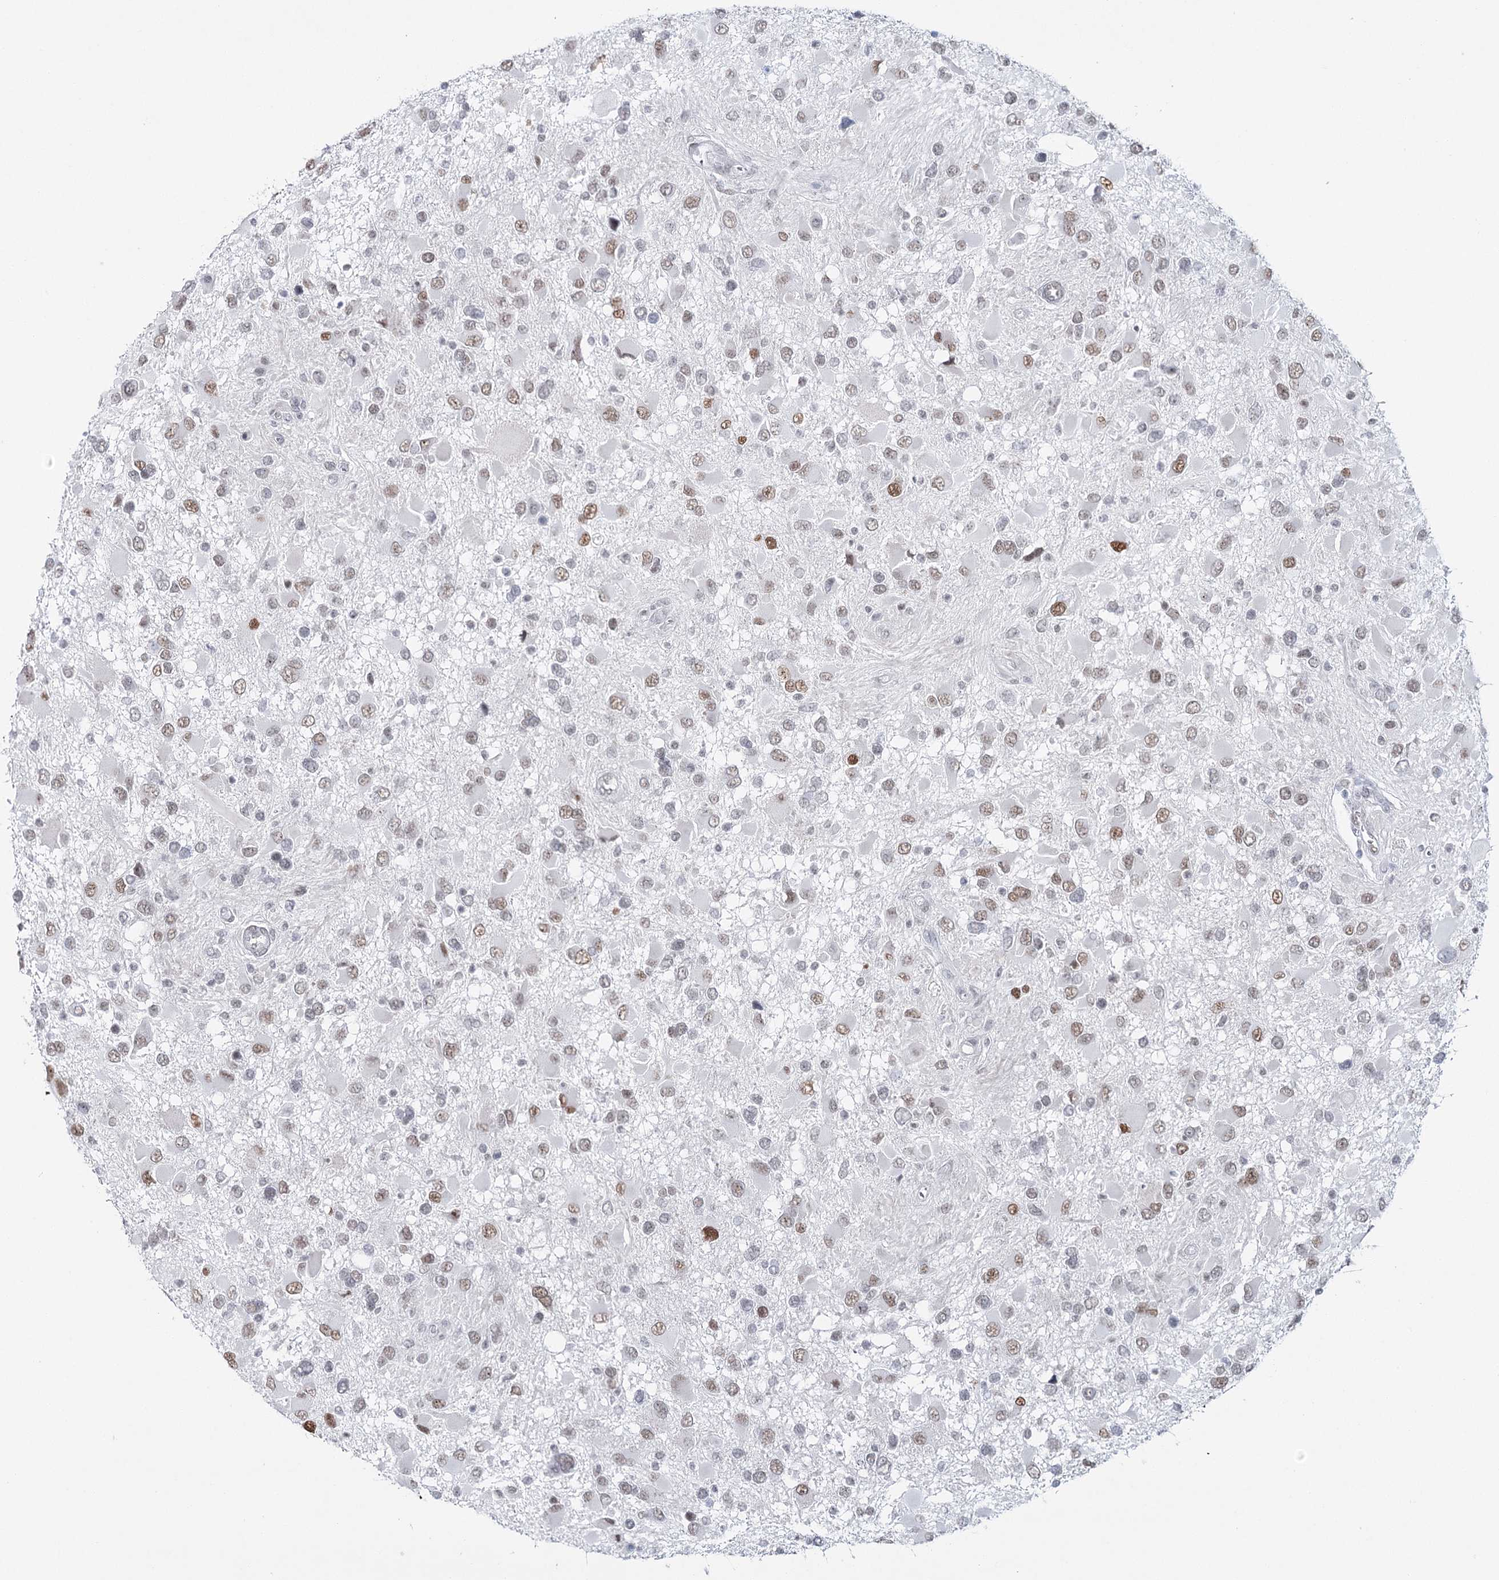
{"staining": {"intensity": "moderate", "quantity": ">75%", "location": "nuclear"}, "tissue": "glioma", "cell_type": "Tumor cells", "image_type": "cancer", "snomed": [{"axis": "morphology", "description": "Glioma, malignant, High grade"}, {"axis": "topography", "description": "Brain"}], "caption": "Immunohistochemistry (IHC) image of human malignant high-grade glioma stained for a protein (brown), which reveals medium levels of moderate nuclear positivity in about >75% of tumor cells.", "gene": "ZC3H8", "patient": {"sex": "male", "age": 53}}